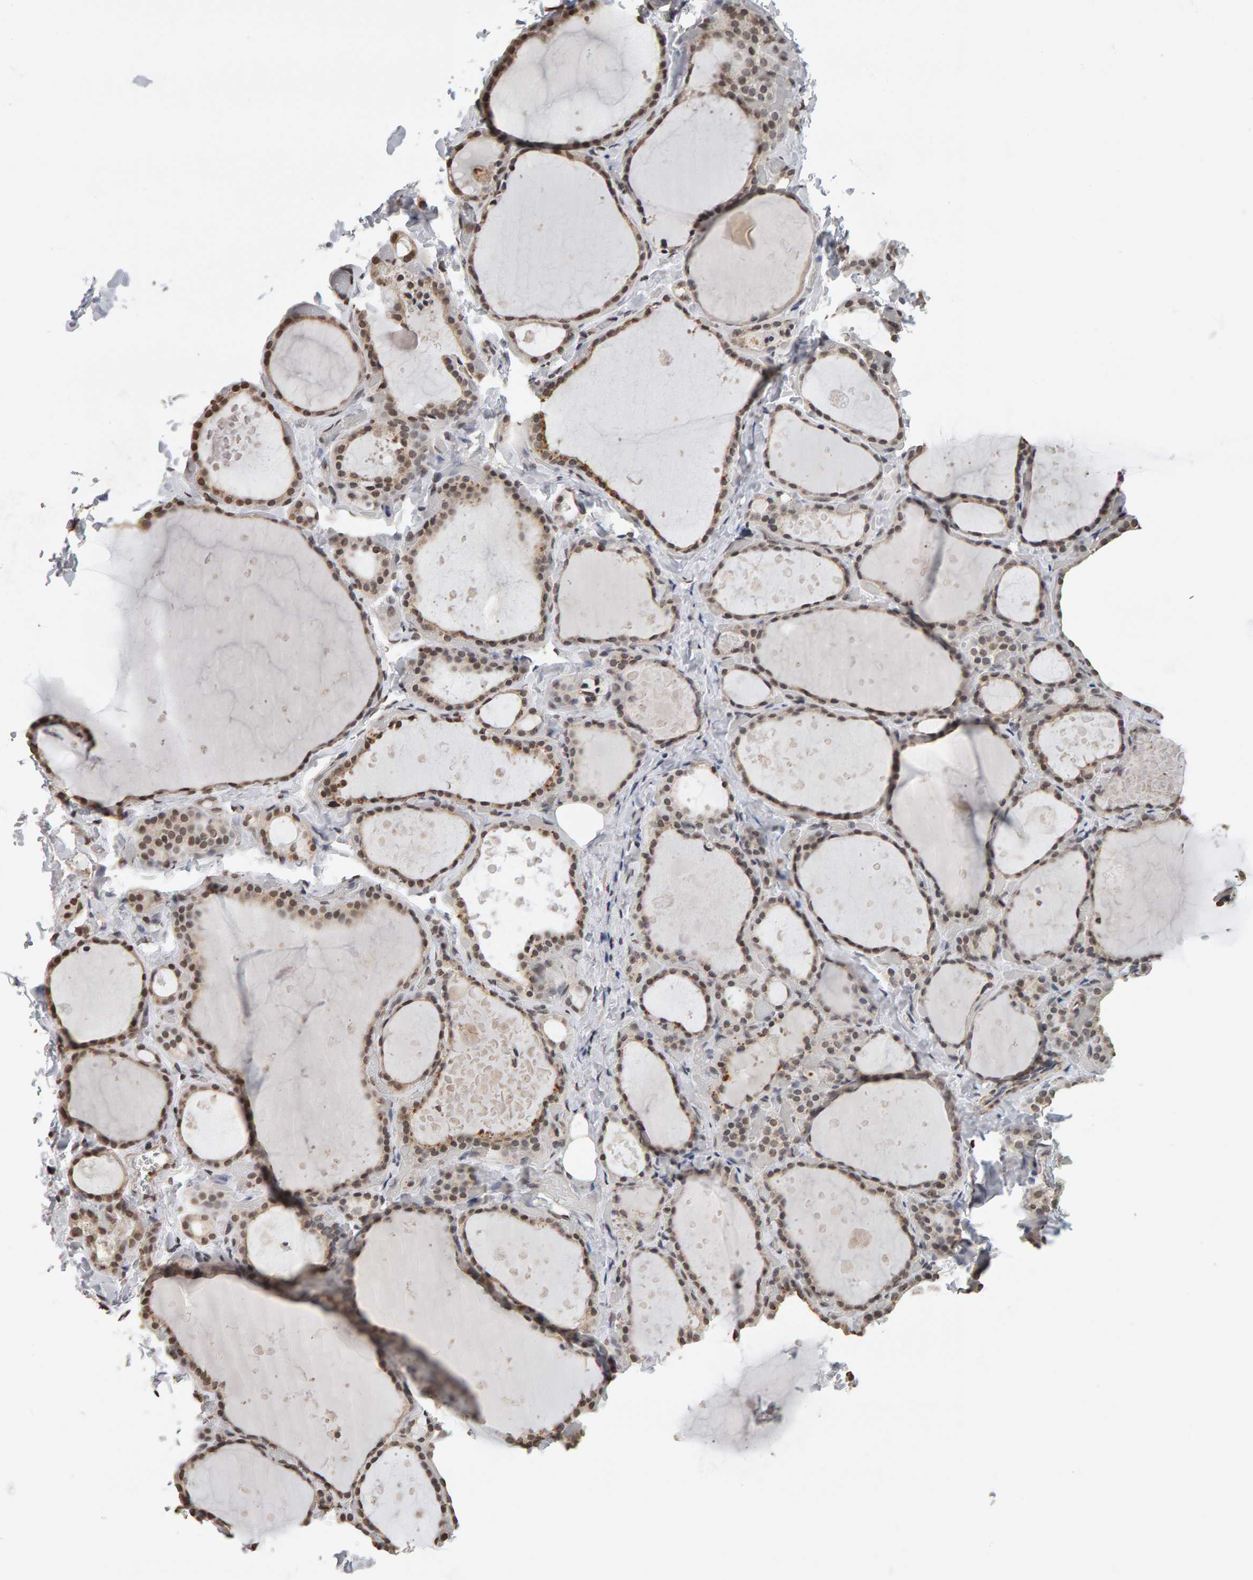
{"staining": {"intensity": "moderate", "quantity": ">75%", "location": "nuclear"}, "tissue": "thyroid gland", "cell_type": "Glandular cells", "image_type": "normal", "snomed": [{"axis": "morphology", "description": "Normal tissue, NOS"}, {"axis": "topography", "description": "Thyroid gland"}], "caption": "Moderate nuclear staining for a protein is identified in approximately >75% of glandular cells of unremarkable thyroid gland using immunohistochemistry.", "gene": "AFF4", "patient": {"sex": "female", "age": 44}}